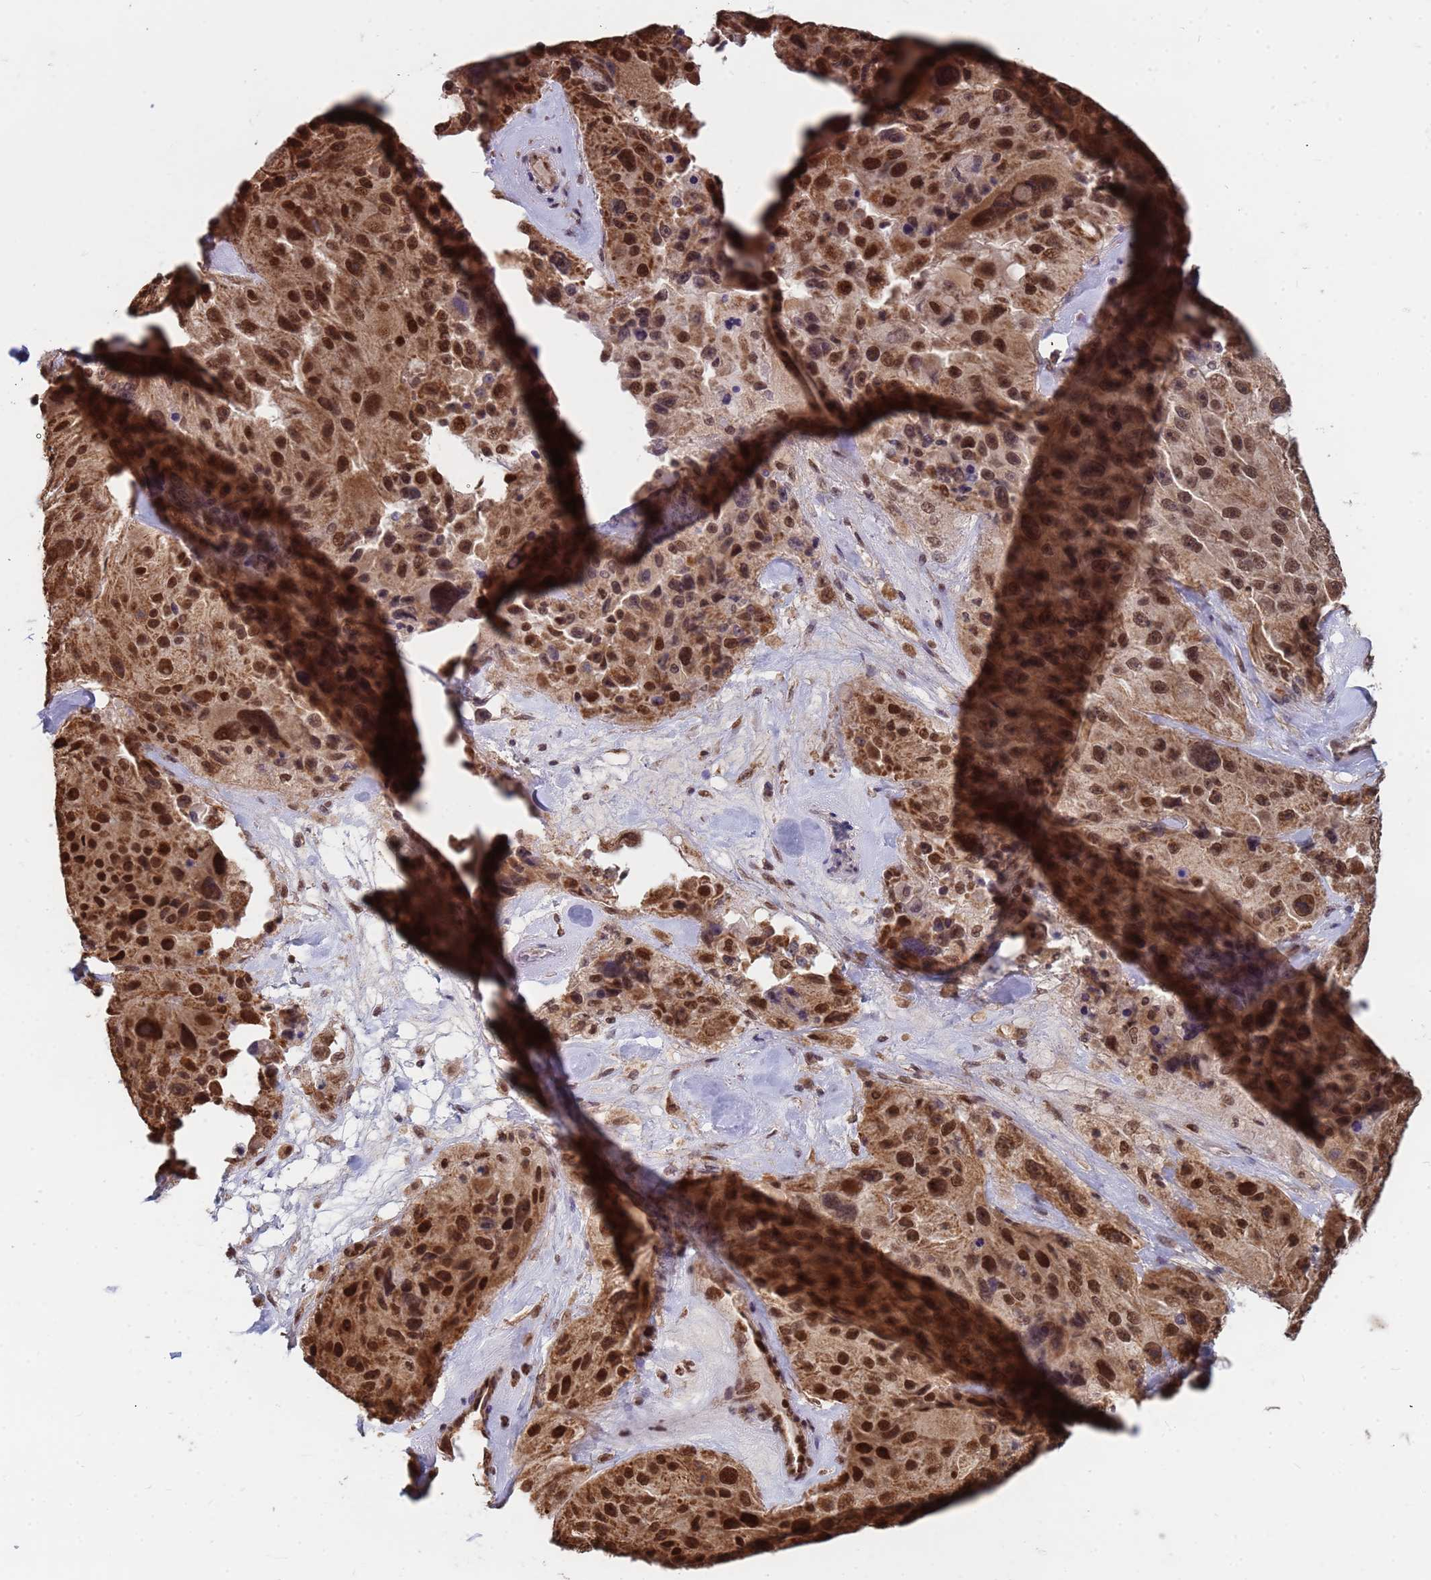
{"staining": {"intensity": "strong", "quantity": ">75%", "location": "cytoplasmic/membranous,nuclear"}, "tissue": "melanoma", "cell_type": "Tumor cells", "image_type": "cancer", "snomed": [{"axis": "morphology", "description": "Malignant melanoma, Metastatic site"}, {"axis": "topography", "description": "Lymph node"}], "caption": "Brown immunohistochemical staining in human malignant melanoma (metastatic site) reveals strong cytoplasmic/membranous and nuclear staining in approximately >75% of tumor cells.", "gene": "DENND2B", "patient": {"sex": "male", "age": 62}}